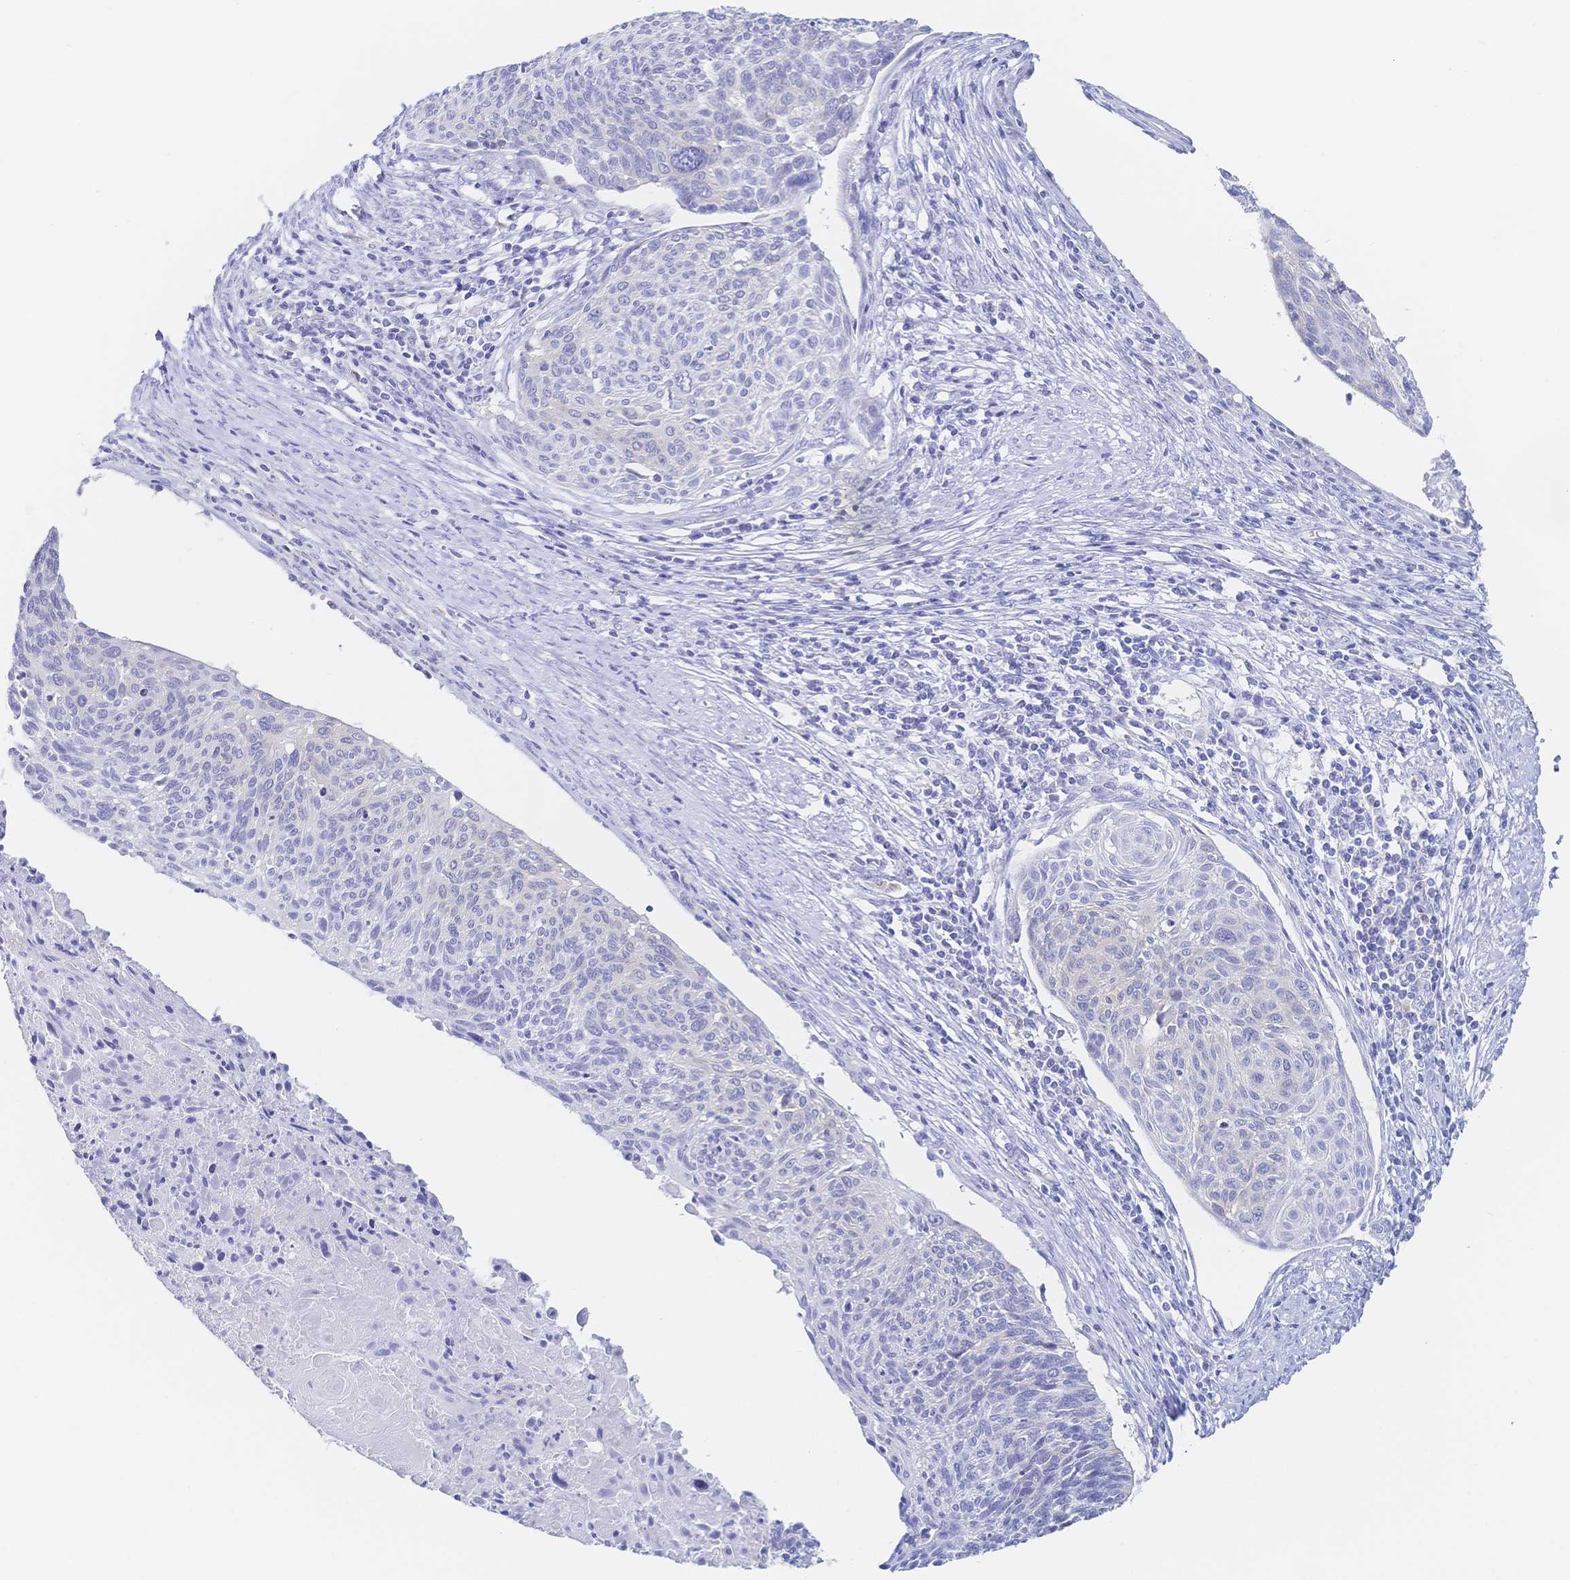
{"staining": {"intensity": "negative", "quantity": "none", "location": "none"}, "tissue": "cervical cancer", "cell_type": "Tumor cells", "image_type": "cancer", "snomed": [{"axis": "morphology", "description": "Squamous cell carcinoma, NOS"}, {"axis": "topography", "description": "Cervix"}], "caption": "This is an IHC histopathology image of squamous cell carcinoma (cervical). There is no positivity in tumor cells.", "gene": "RRM1", "patient": {"sex": "female", "age": 49}}